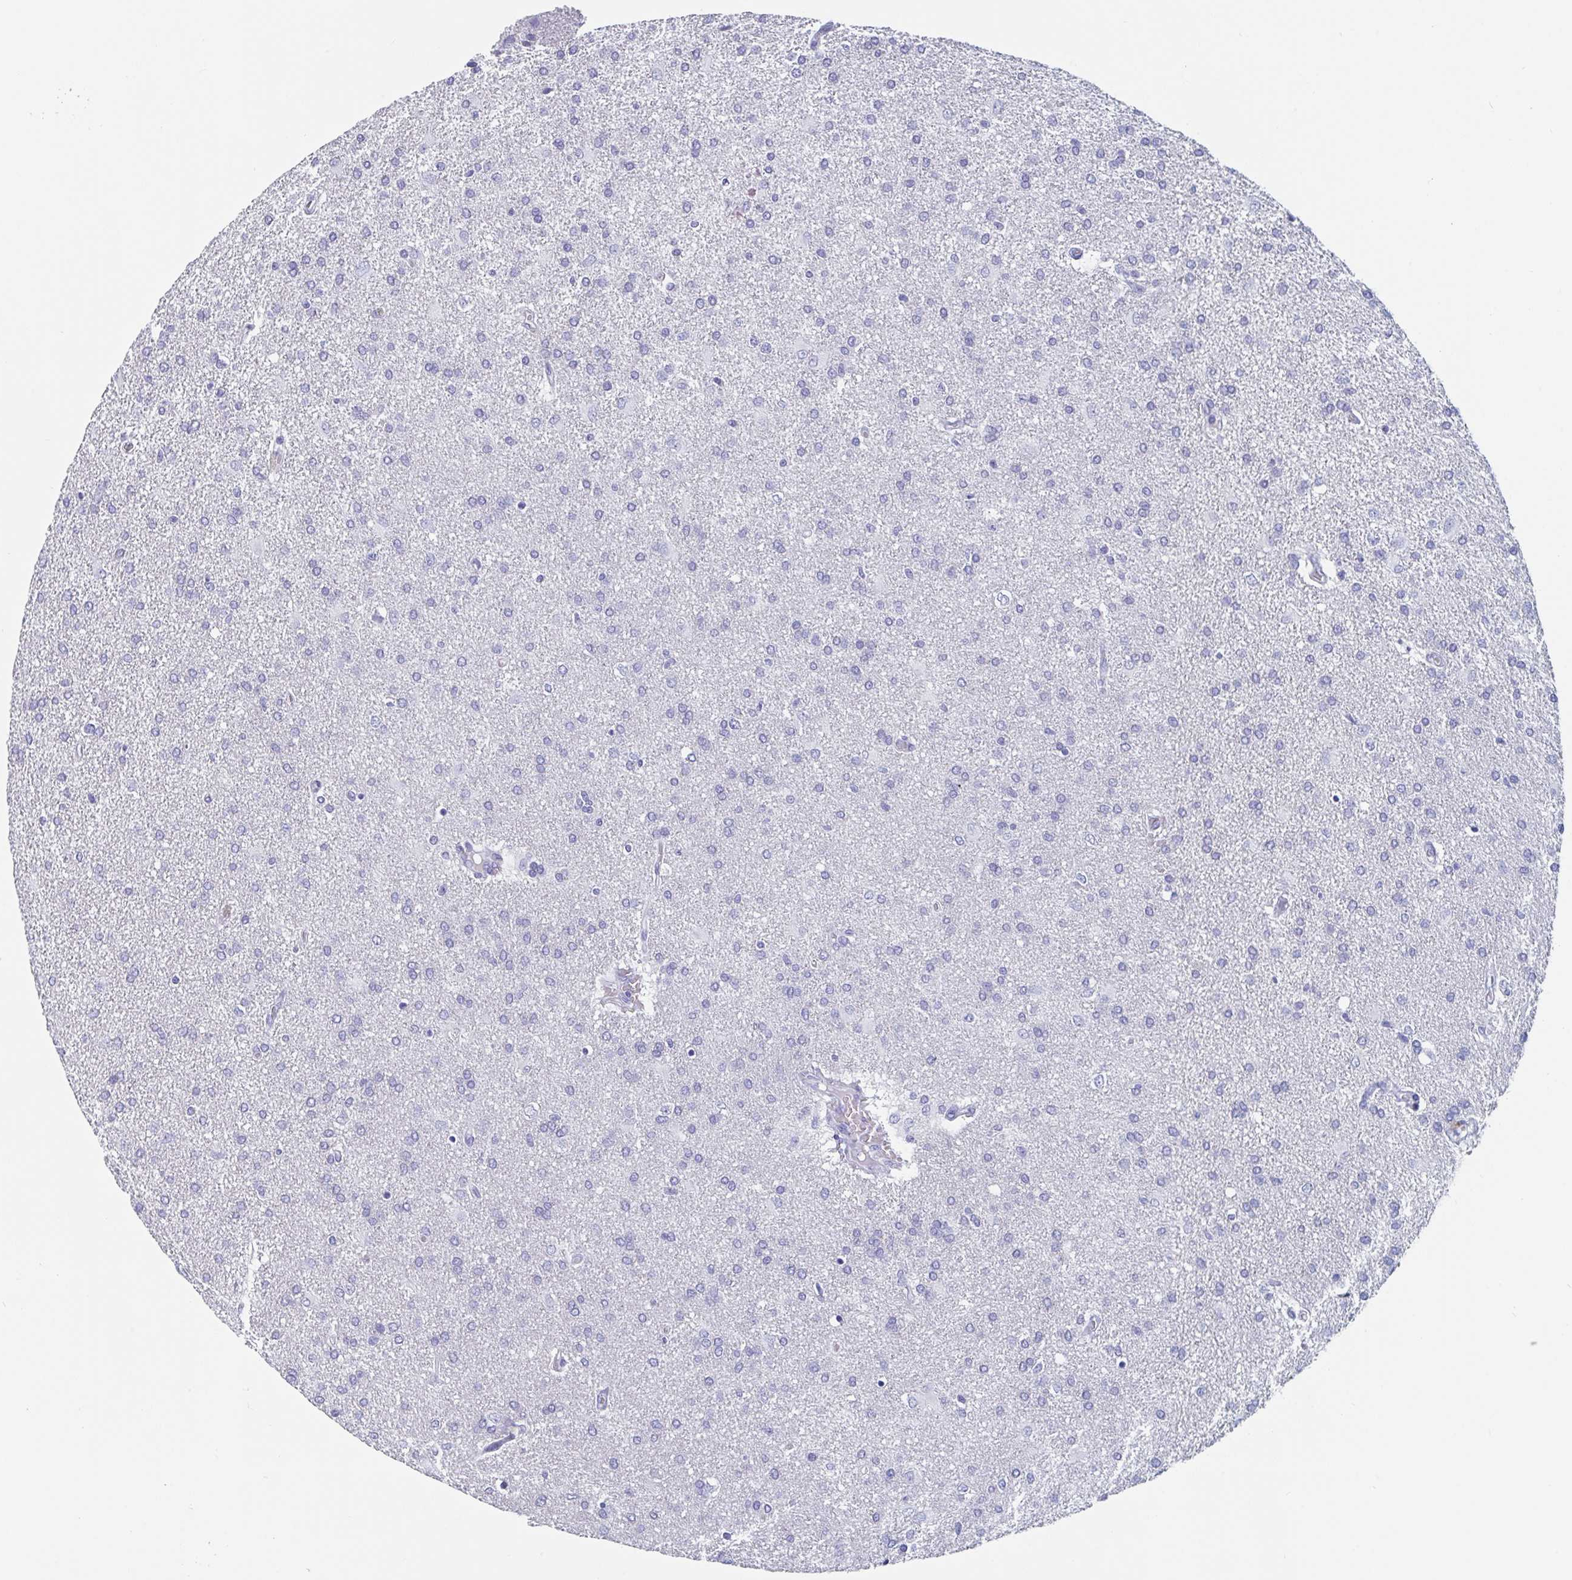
{"staining": {"intensity": "negative", "quantity": "none", "location": "none"}, "tissue": "glioma", "cell_type": "Tumor cells", "image_type": "cancer", "snomed": [{"axis": "morphology", "description": "Glioma, malignant, High grade"}, {"axis": "topography", "description": "Brain"}], "caption": "The immunohistochemistry (IHC) micrograph has no significant expression in tumor cells of malignant glioma (high-grade) tissue. (DAB (3,3'-diaminobenzidine) IHC with hematoxylin counter stain).", "gene": "DPEP3", "patient": {"sex": "male", "age": 68}}